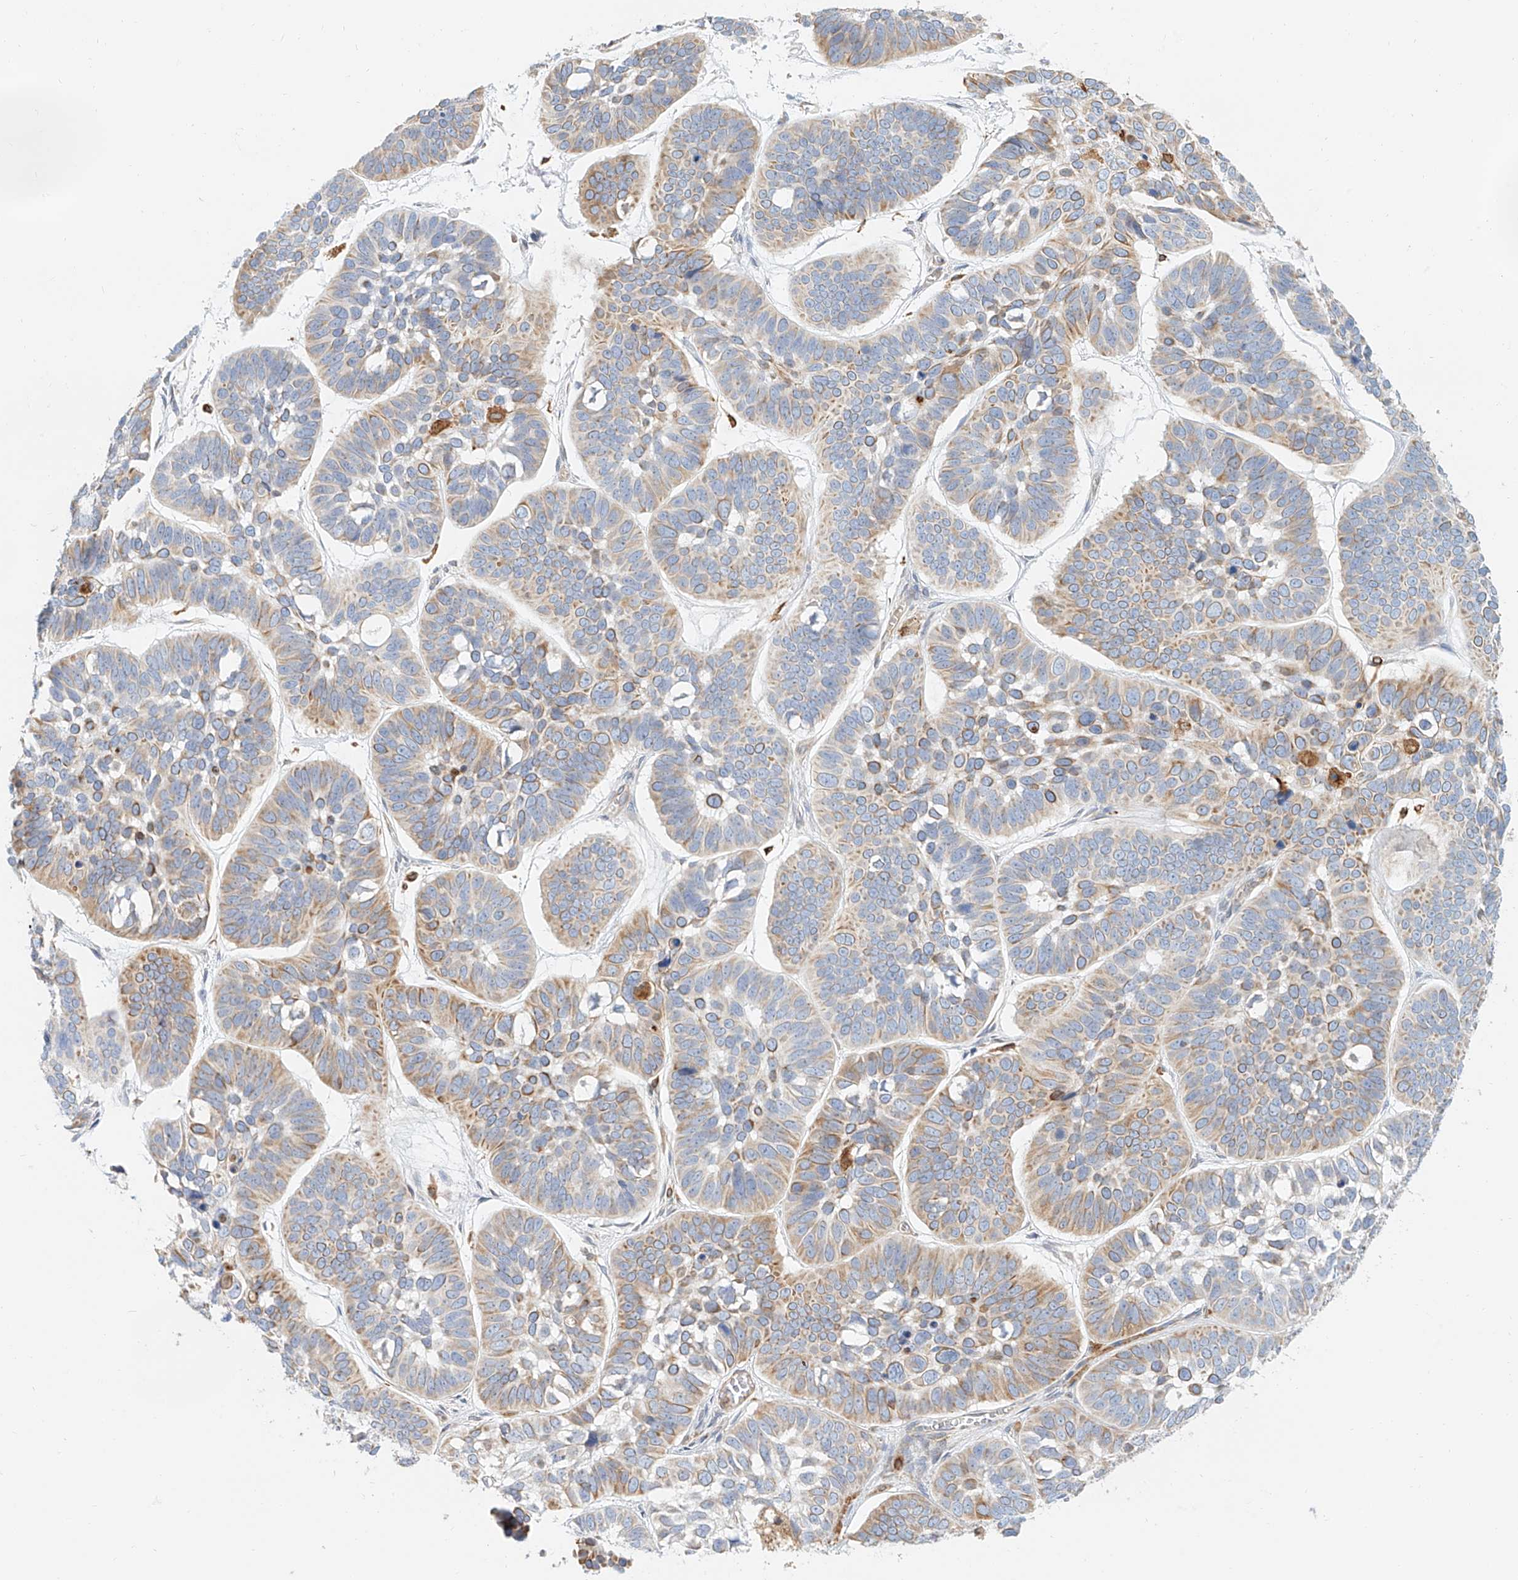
{"staining": {"intensity": "weak", "quantity": "25%-75%", "location": "cytoplasmic/membranous"}, "tissue": "skin cancer", "cell_type": "Tumor cells", "image_type": "cancer", "snomed": [{"axis": "morphology", "description": "Basal cell carcinoma"}, {"axis": "topography", "description": "Skin"}], "caption": "Approximately 25%-75% of tumor cells in basal cell carcinoma (skin) exhibit weak cytoplasmic/membranous protein positivity as visualized by brown immunohistochemical staining.", "gene": "DHRS7", "patient": {"sex": "male", "age": 62}}